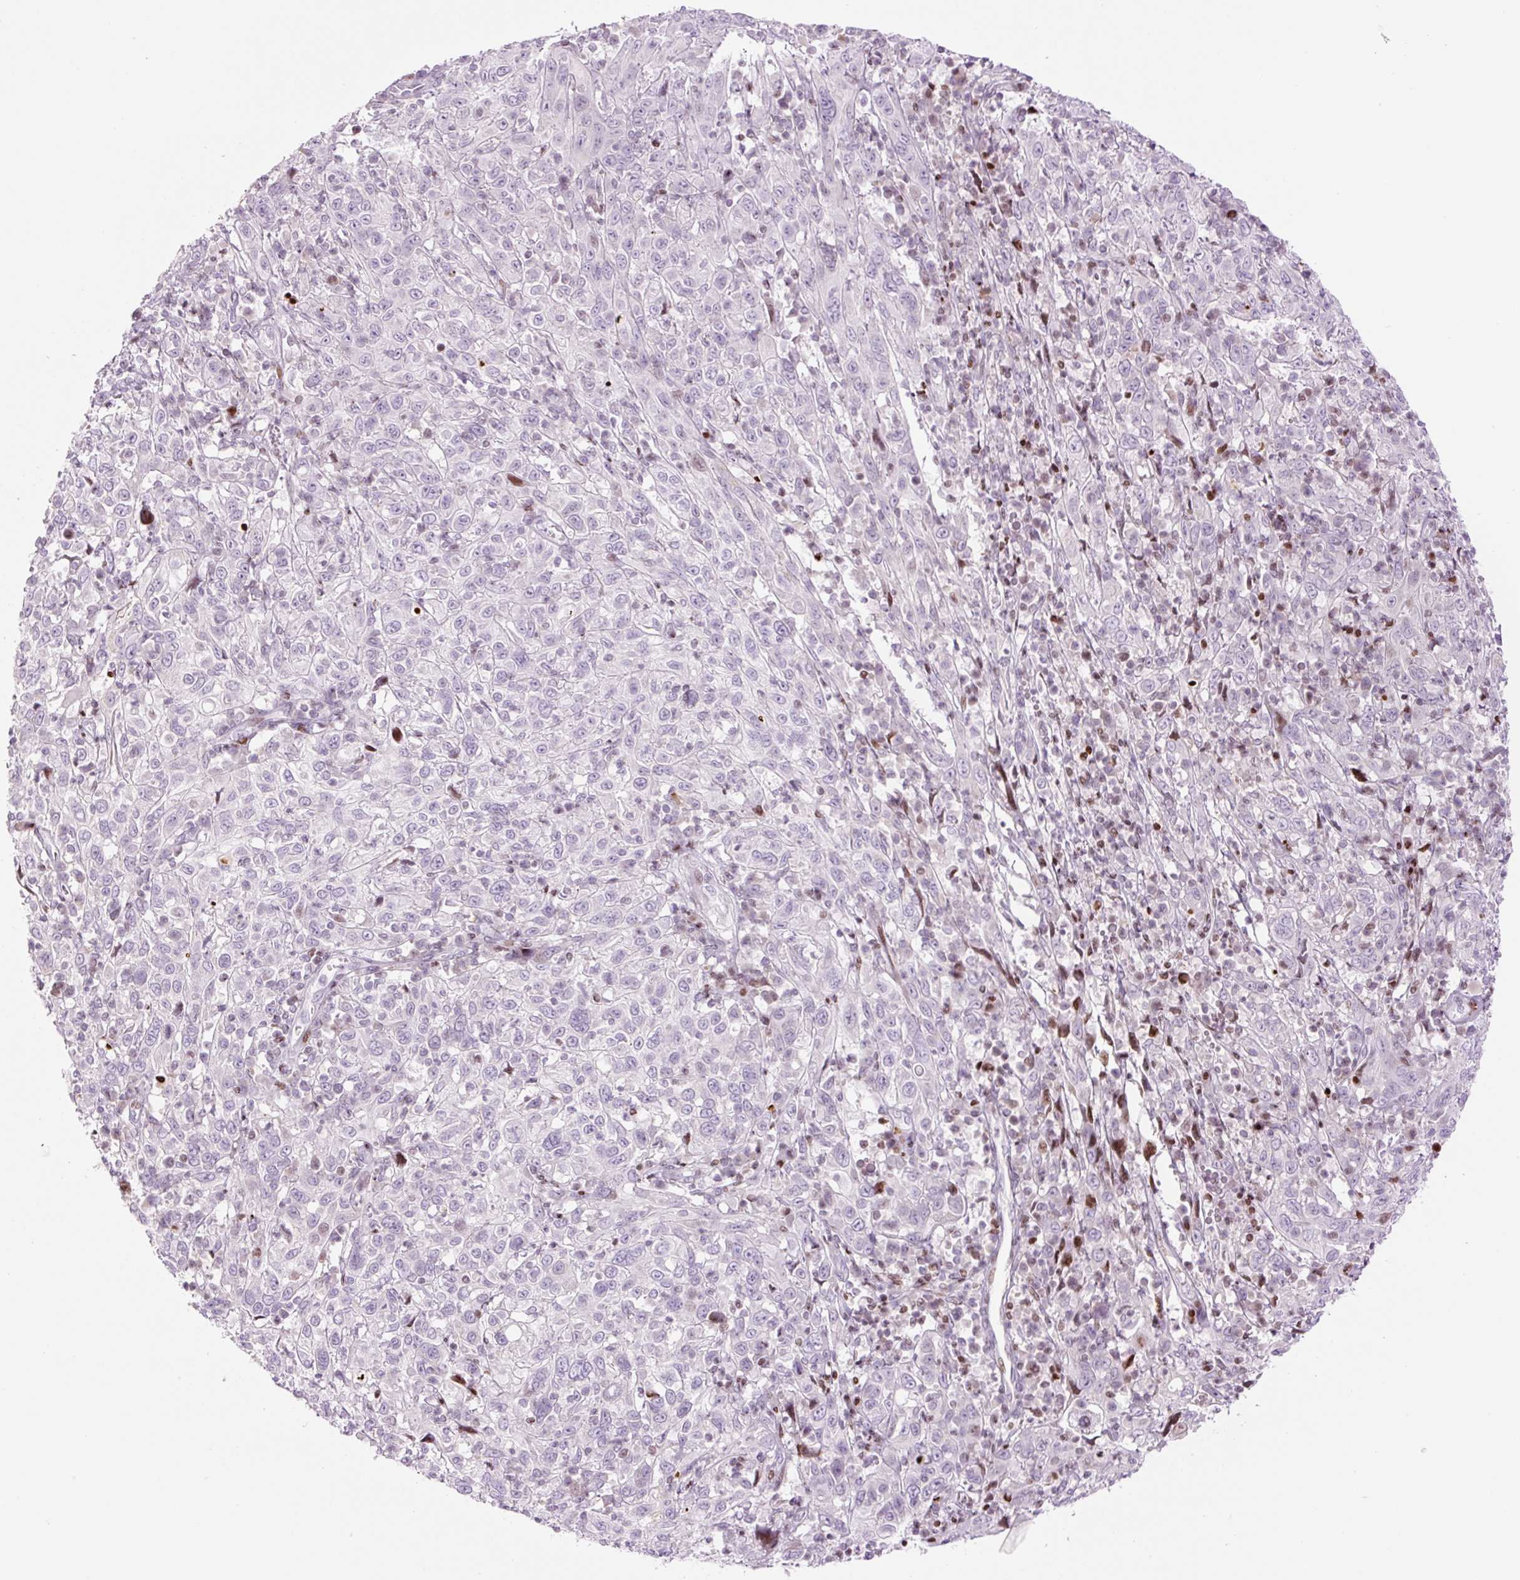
{"staining": {"intensity": "negative", "quantity": "none", "location": "none"}, "tissue": "cervical cancer", "cell_type": "Tumor cells", "image_type": "cancer", "snomed": [{"axis": "morphology", "description": "Squamous cell carcinoma, NOS"}, {"axis": "topography", "description": "Cervix"}], "caption": "This is an immunohistochemistry (IHC) histopathology image of cervical cancer (squamous cell carcinoma). There is no staining in tumor cells.", "gene": "TMEM177", "patient": {"sex": "female", "age": 46}}